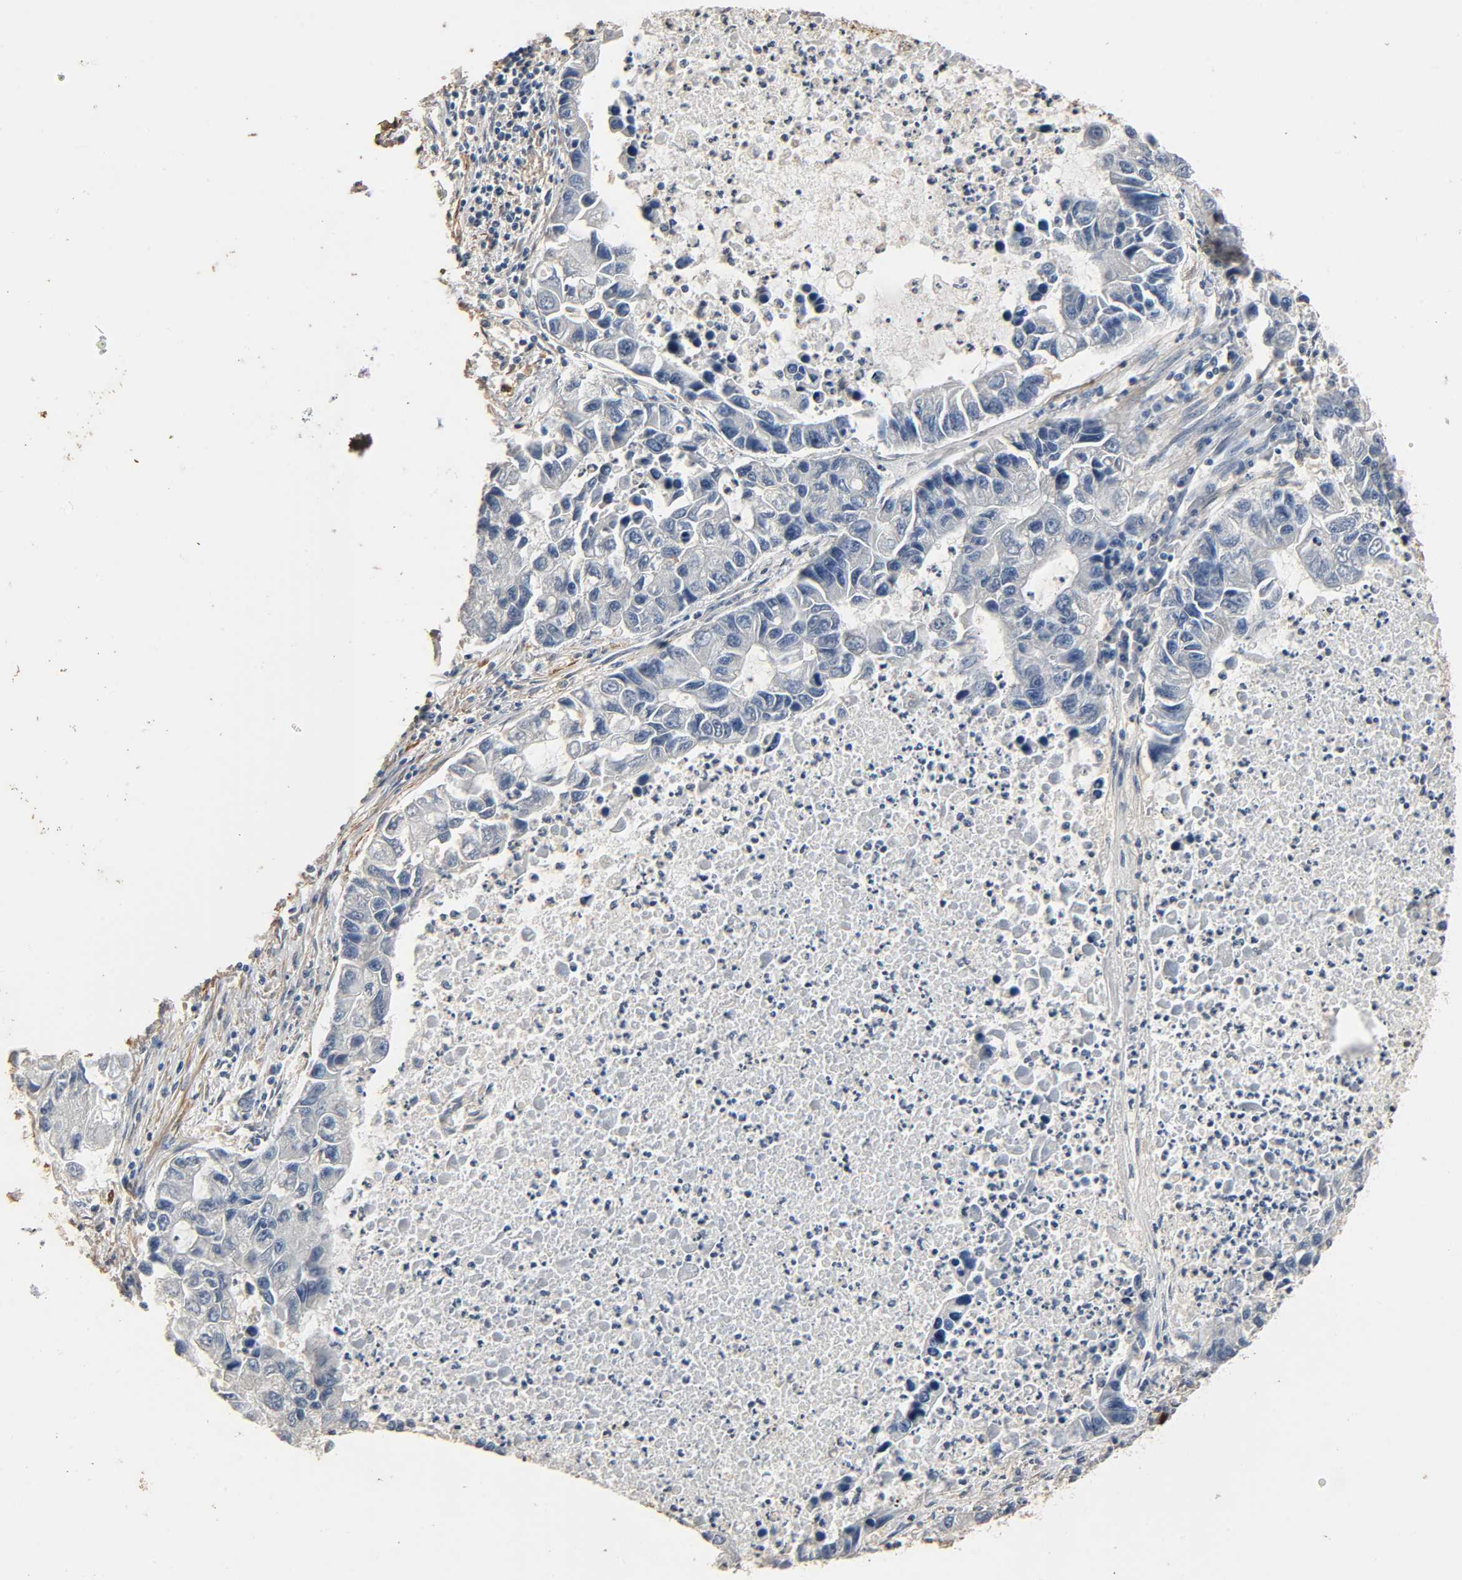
{"staining": {"intensity": "negative", "quantity": "none", "location": "none"}, "tissue": "lung cancer", "cell_type": "Tumor cells", "image_type": "cancer", "snomed": [{"axis": "morphology", "description": "Adenocarcinoma, NOS"}, {"axis": "topography", "description": "Lung"}], "caption": "This is an immunohistochemistry (IHC) micrograph of human adenocarcinoma (lung). There is no staining in tumor cells.", "gene": "GSTA3", "patient": {"sex": "female", "age": 51}}